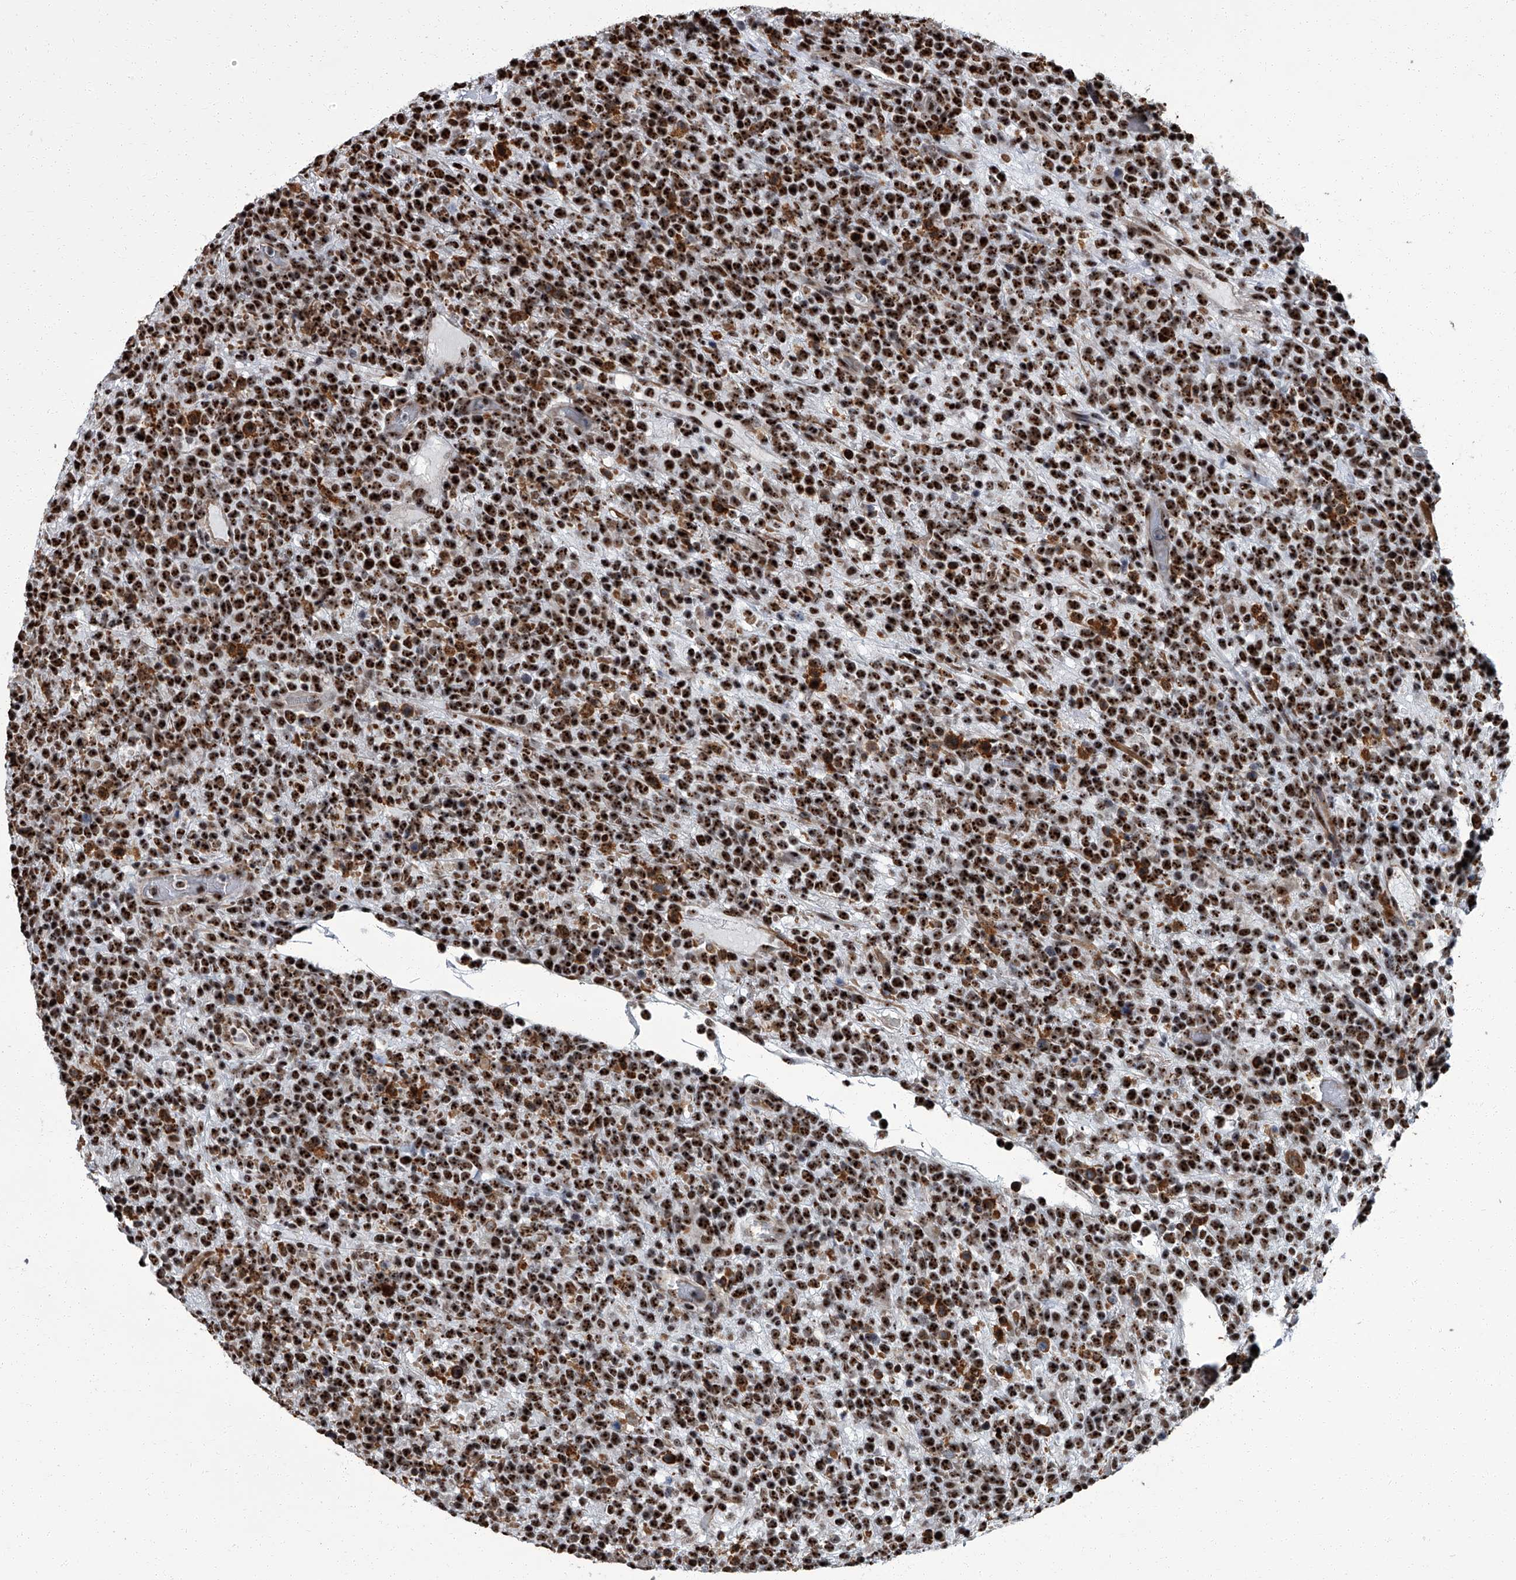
{"staining": {"intensity": "strong", "quantity": ">75%", "location": "nuclear"}, "tissue": "lymphoma", "cell_type": "Tumor cells", "image_type": "cancer", "snomed": [{"axis": "morphology", "description": "Malignant lymphoma, non-Hodgkin's type, High grade"}, {"axis": "topography", "description": "Colon"}], "caption": "Lymphoma stained with a brown dye exhibits strong nuclear positive staining in about >75% of tumor cells.", "gene": "ZNF518B", "patient": {"sex": "female", "age": 53}}